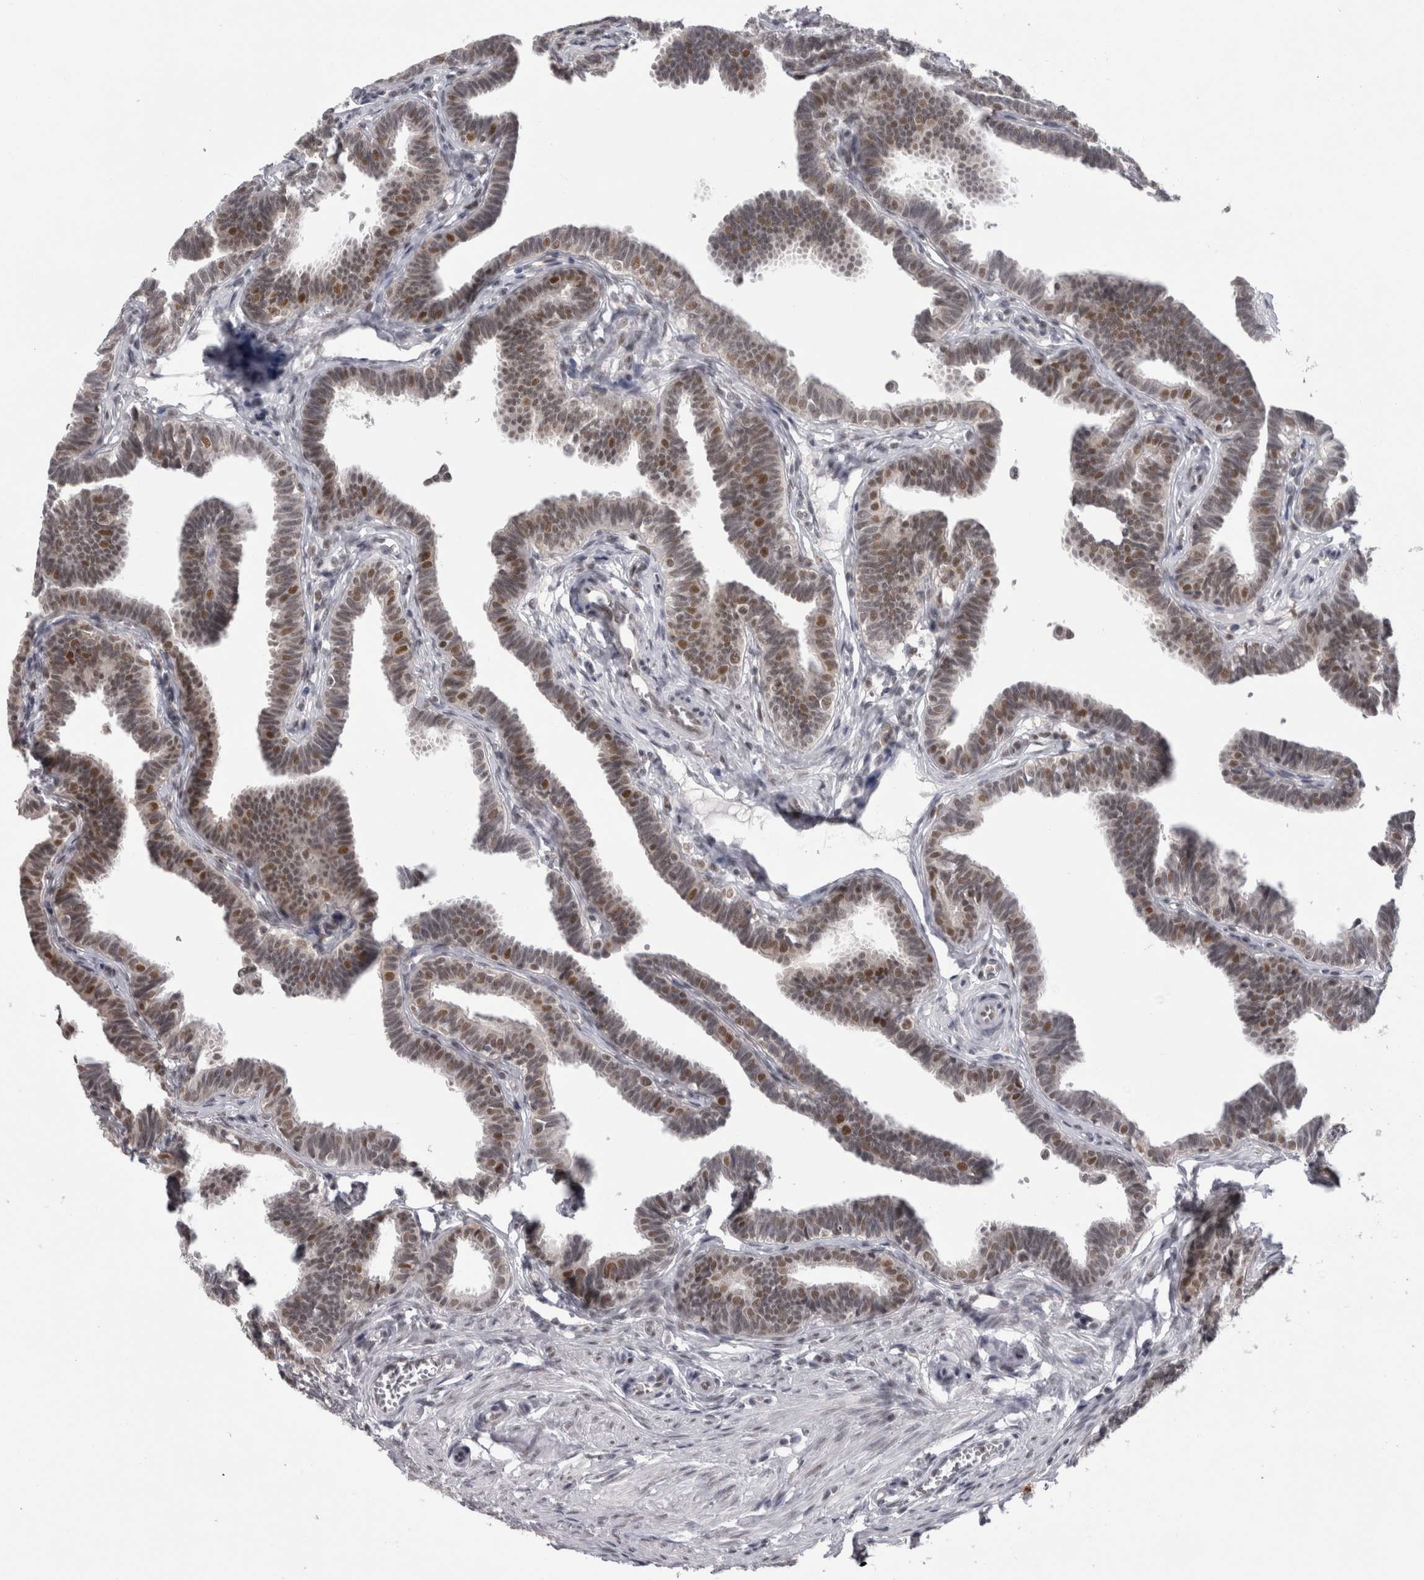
{"staining": {"intensity": "moderate", "quantity": "25%-75%", "location": "nuclear"}, "tissue": "fallopian tube", "cell_type": "Glandular cells", "image_type": "normal", "snomed": [{"axis": "morphology", "description": "Normal tissue, NOS"}, {"axis": "topography", "description": "Fallopian tube"}, {"axis": "topography", "description": "Ovary"}], "caption": "A histopathology image of human fallopian tube stained for a protein shows moderate nuclear brown staining in glandular cells. (DAB IHC with brightfield microscopy, high magnification).", "gene": "PSMB2", "patient": {"sex": "female", "age": 23}}